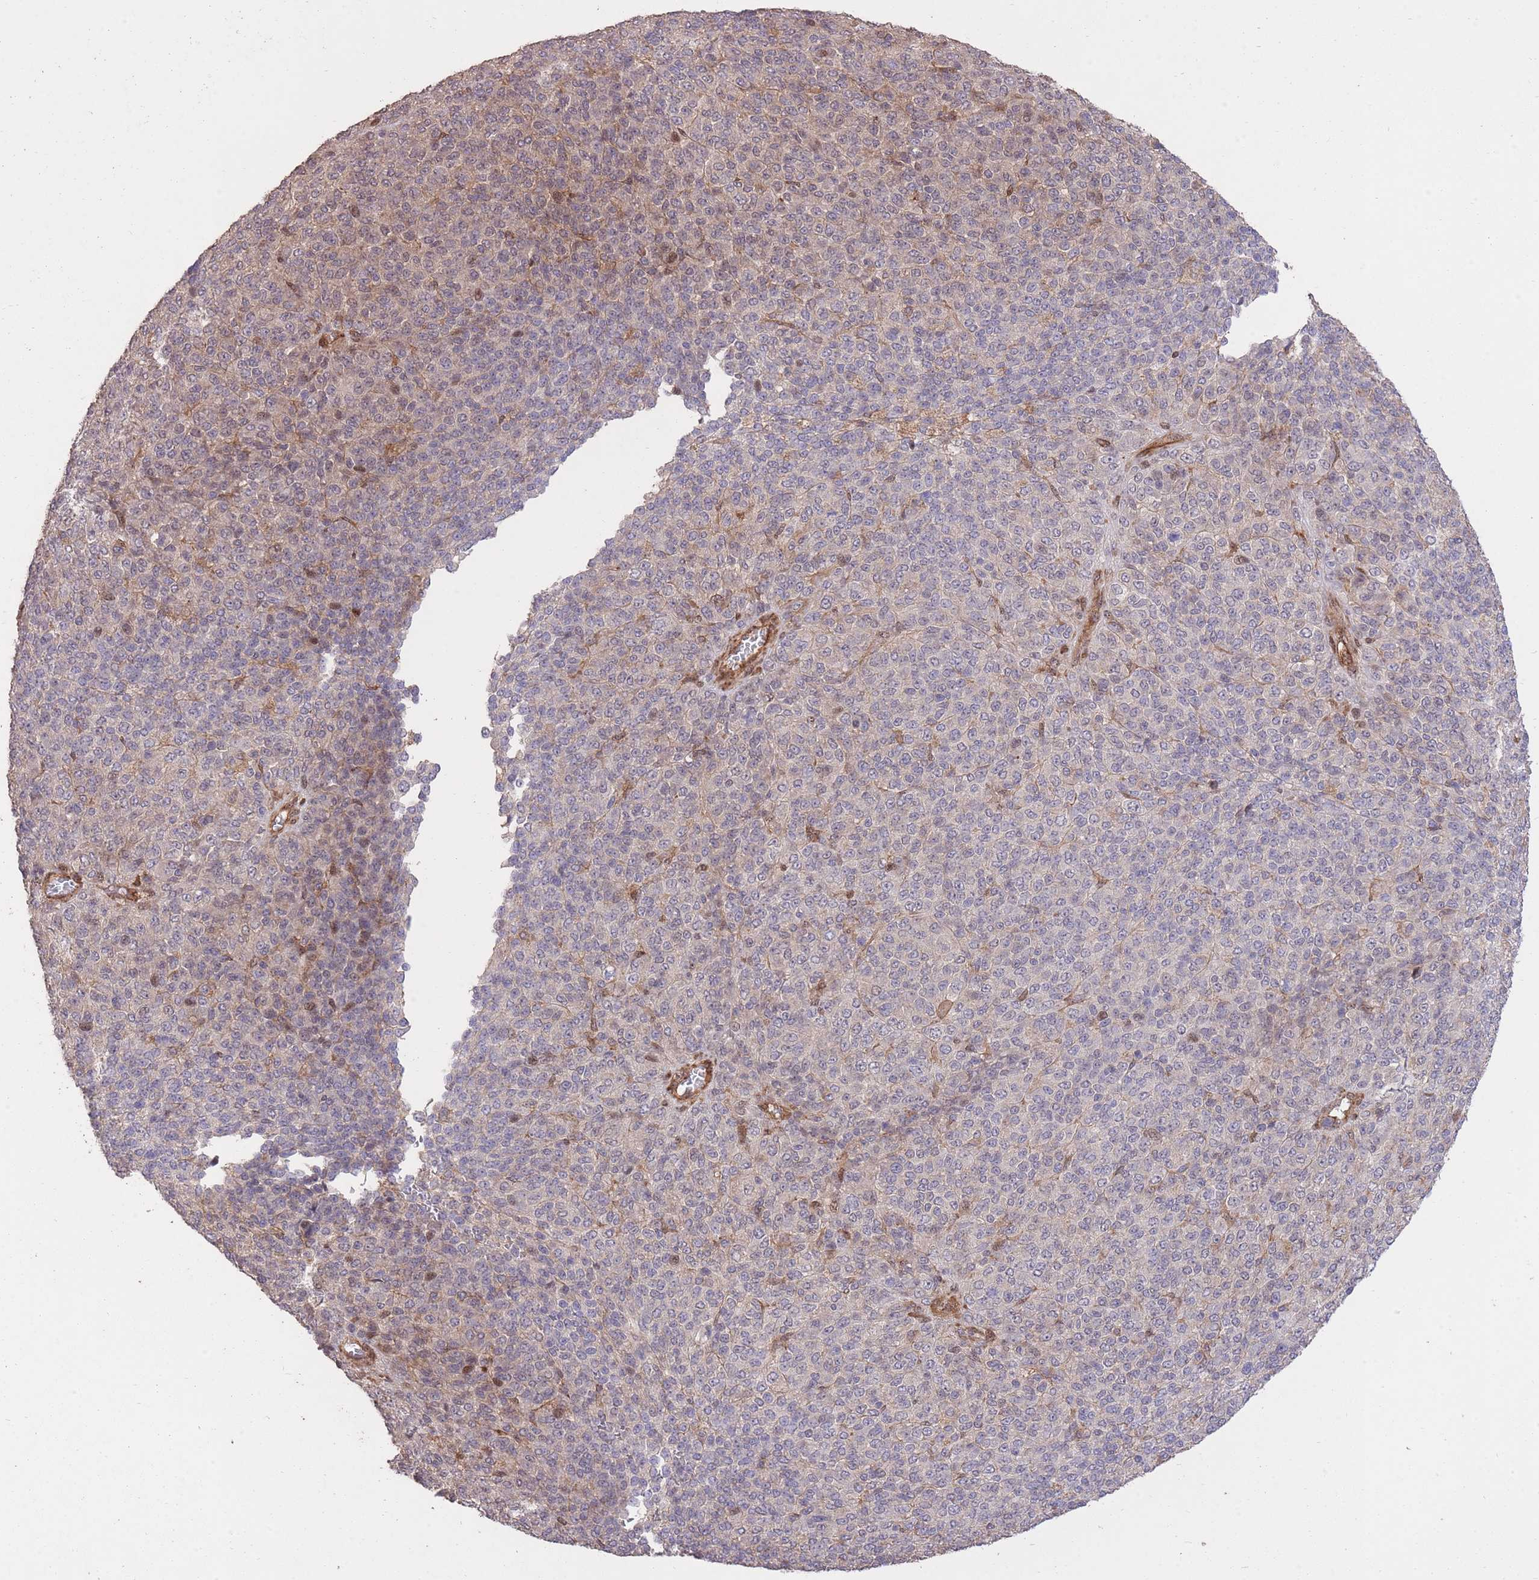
{"staining": {"intensity": "weak", "quantity": "<25%", "location": "cytoplasmic/membranous"}, "tissue": "melanoma", "cell_type": "Tumor cells", "image_type": "cancer", "snomed": [{"axis": "morphology", "description": "Malignant melanoma, Metastatic site"}, {"axis": "topography", "description": "Brain"}], "caption": "A high-resolution micrograph shows immunohistochemistry staining of malignant melanoma (metastatic site), which demonstrates no significant expression in tumor cells.", "gene": "PLD1", "patient": {"sex": "female", "age": 56}}